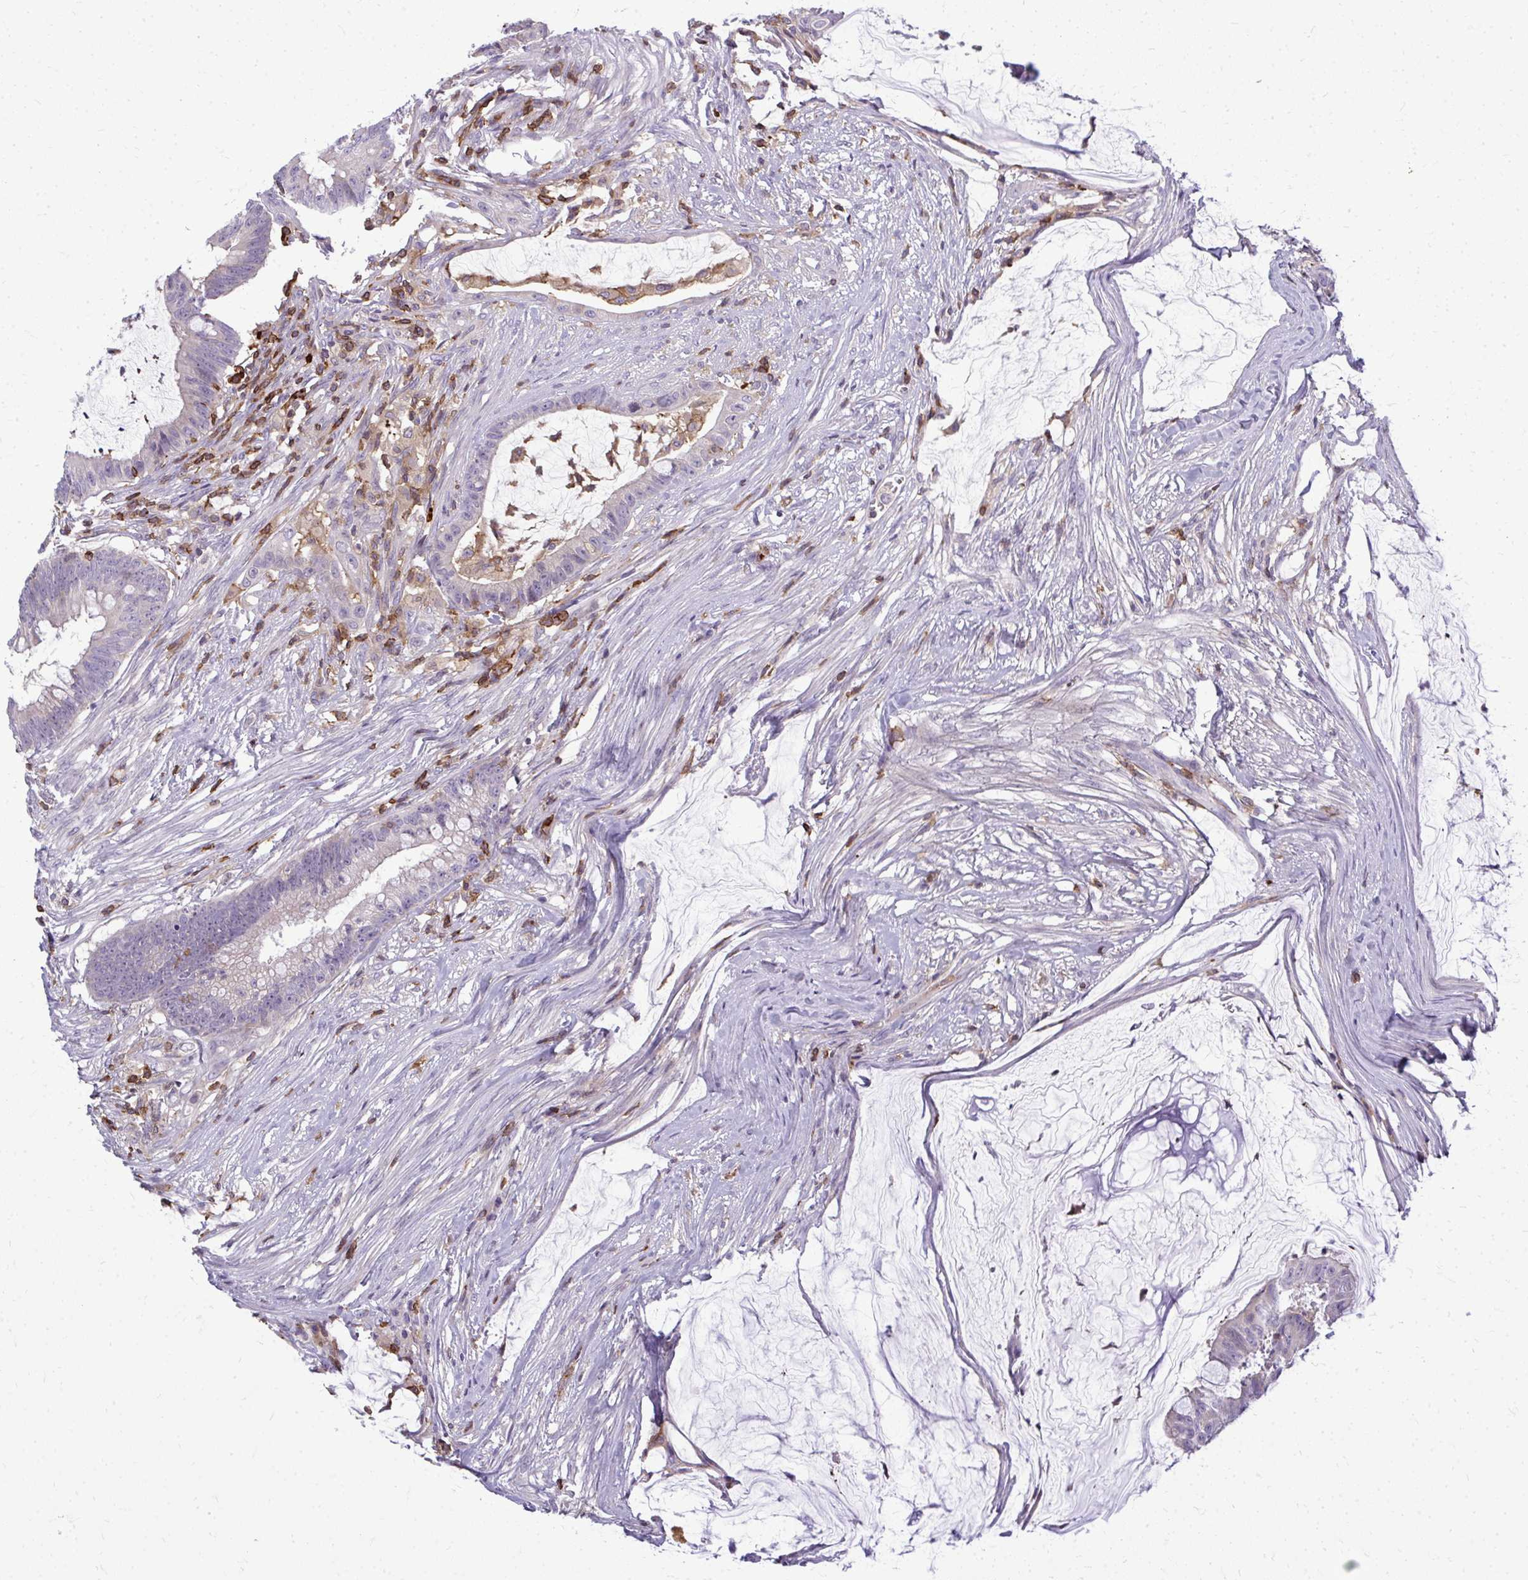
{"staining": {"intensity": "weak", "quantity": "25%-75%", "location": "cytoplasmic/membranous"}, "tissue": "colorectal cancer", "cell_type": "Tumor cells", "image_type": "cancer", "snomed": [{"axis": "morphology", "description": "Adenocarcinoma, NOS"}, {"axis": "topography", "description": "Colon"}], "caption": "Immunohistochemical staining of human colorectal adenocarcinoma shows low levels of weak cytoplasmic/membranous protein positivity in about 25%-75% of tumor cells.", "gene": "AP5M1", "patient": {"sex": "male", "age": 62}}